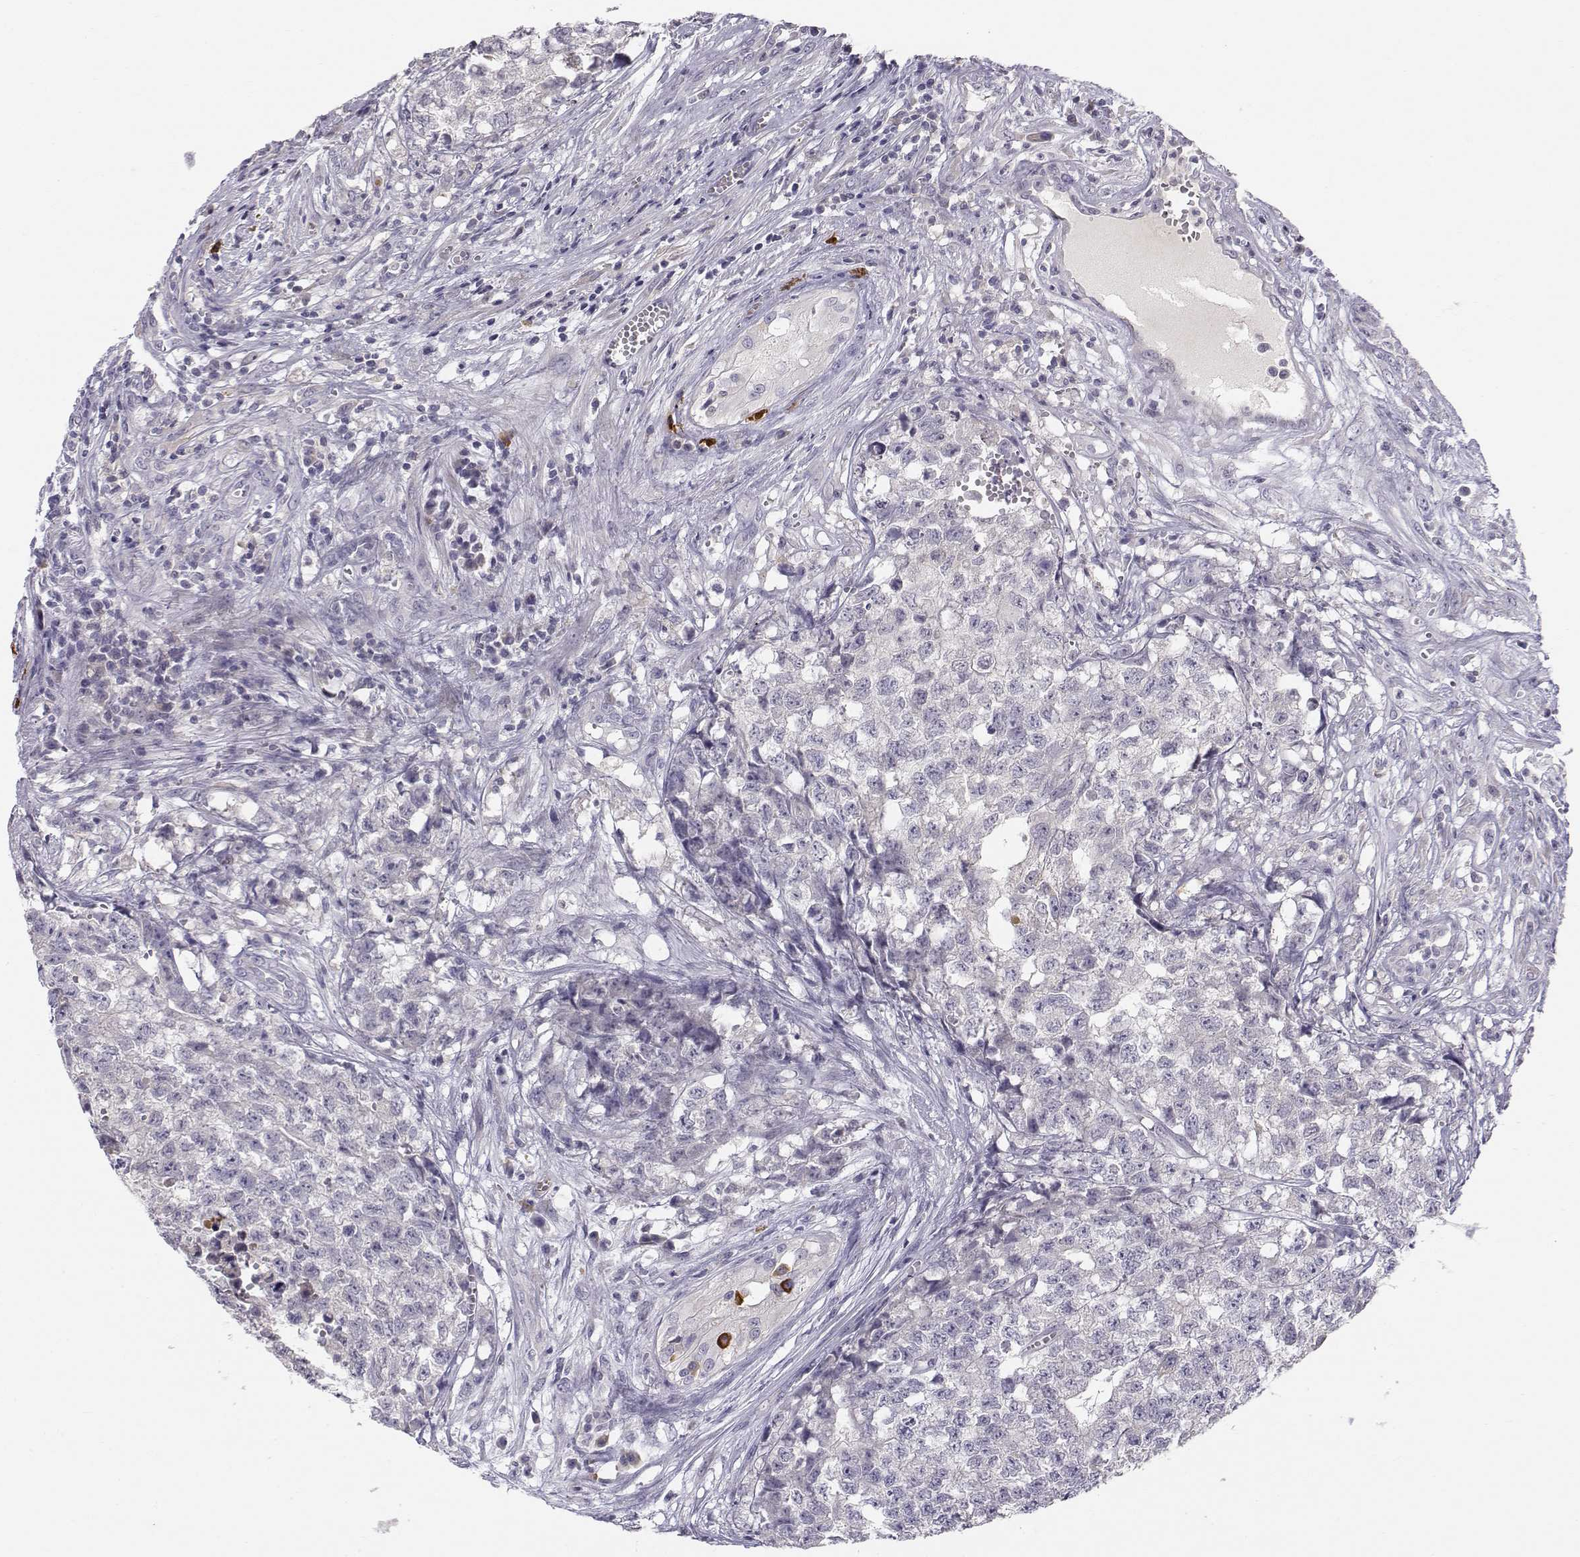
{"staining": {"intensity": "negative", "quantity": "none", "location": "none"}, "tissue": "testis cancer", "cell_type": "Tumor cells", "image_type": "cancer", "snomed": [{"axis": "morphology", "description": "Seminoma, NOS"}, {"axis": "morphology", "description": "Carcinoma, Embryonal, NOS"}, {"axis": "topography", "description": "Testis"}], "caption": "Protein analysis of testis embryonal carcinoma demonstrates no significant positivity in tumor cells. (Brightfield microscopy of DAB (3,3'-diaminobenzidine) immunohistochemistry at high magnification).", "gene": "ACSL6", "patient": {"sex": "male", "age": 22}}